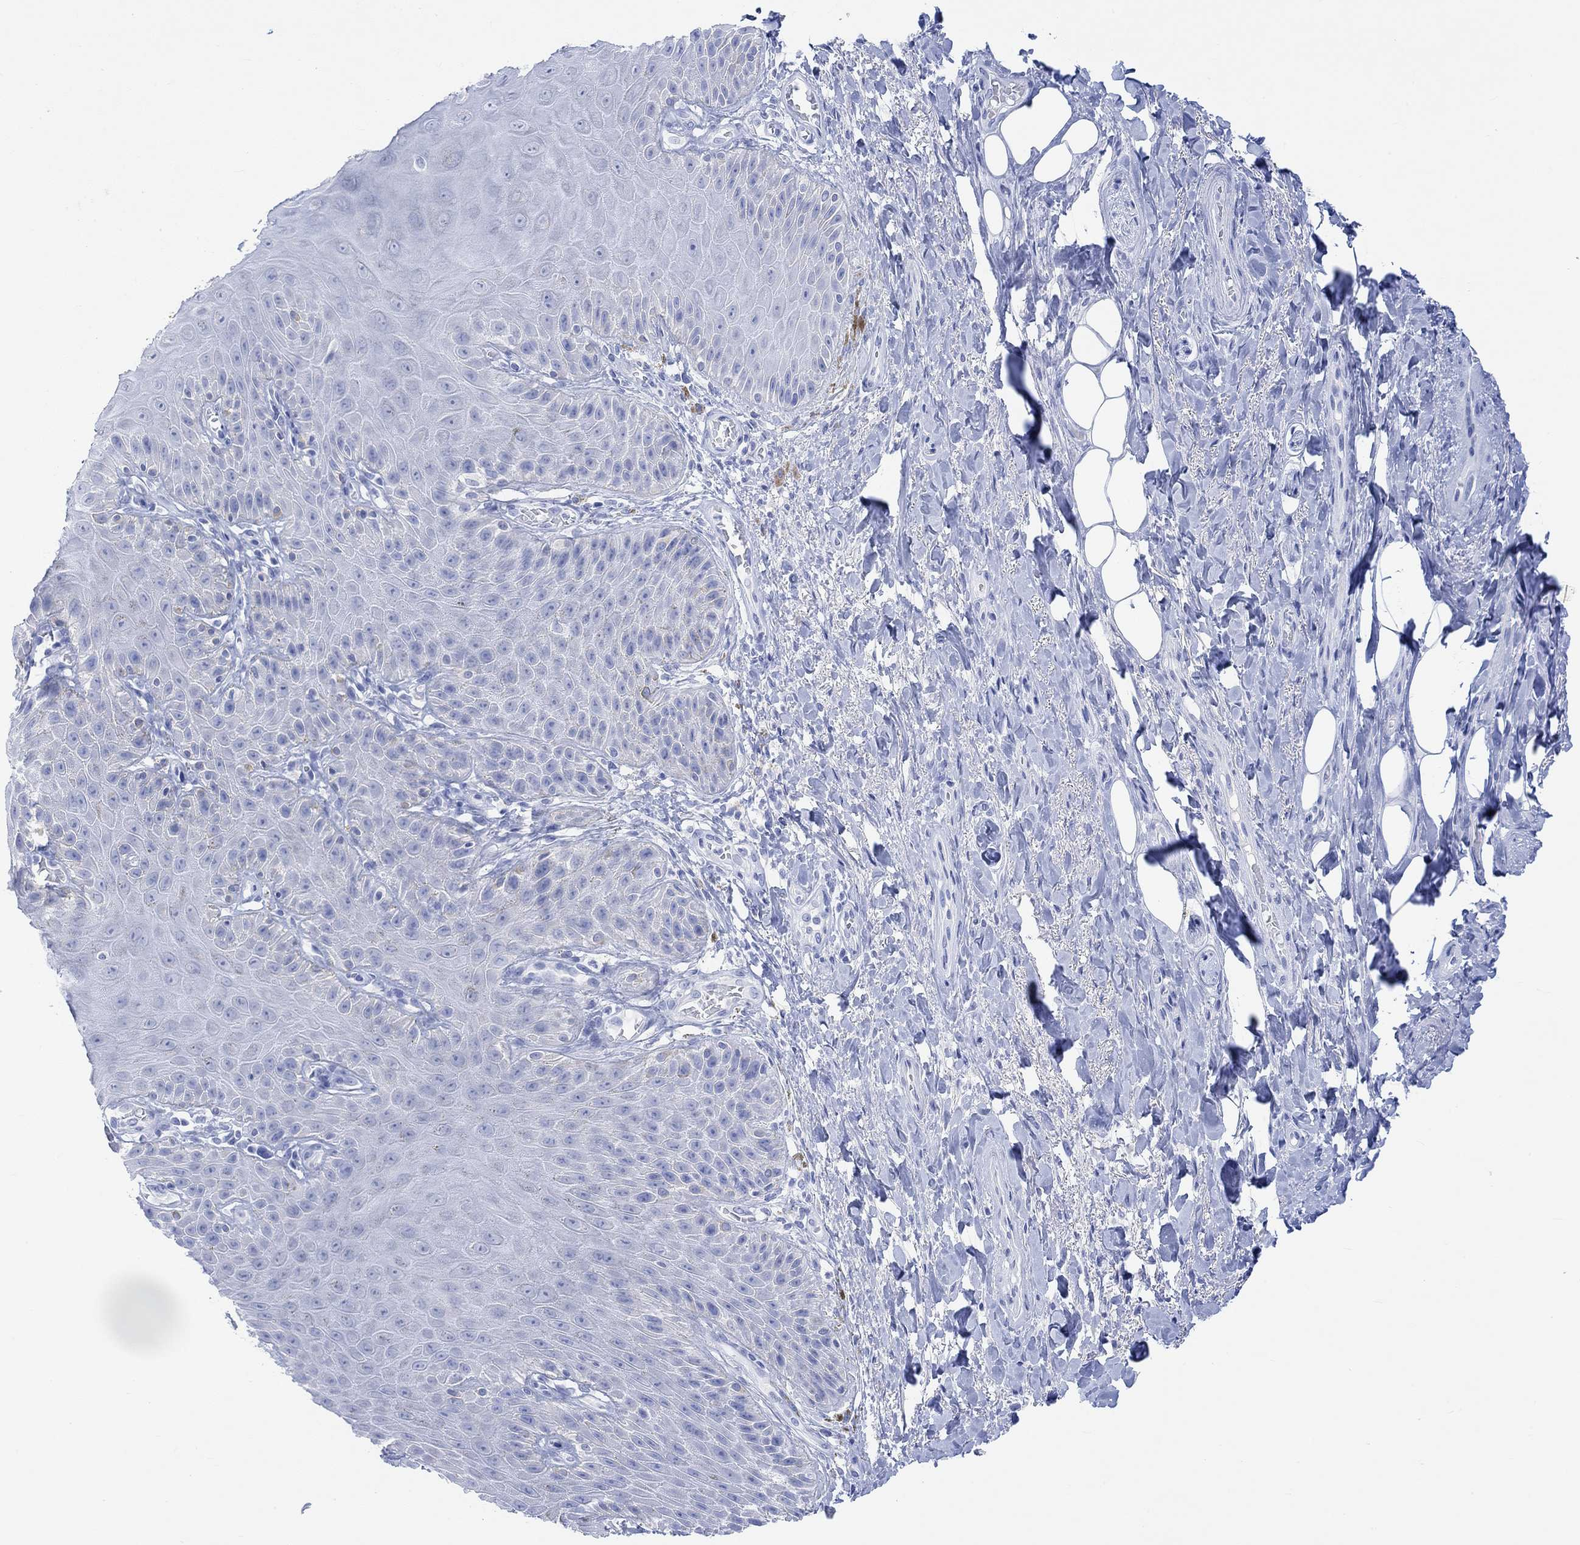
{"staining": {"intensity": "negative", "quantity": "none", "location": "none"}, "tissue": "skin", "cell_type": "Epidermal cells", "image_type": "normal", "snomed": [{"axis": "morphology", "description": "Normal tissue, NOS"}, {"axis": "topography", "description": "Anal"}, {"axis": "topography", "description": "Peripheral nerve tissue"}], "caption": "Immunohistochemistry (IHC) micrograph of benign skin stained for a protein (brown), which shows no staining in epidermal cells. The staining was performed using DAB to visualize the protein expression in brown, while the nuclei were stained in blue with hematoxylin (Magnification: 20x).", "gene": "CALCA", "patient": {"sex": "male", "age": 53}}